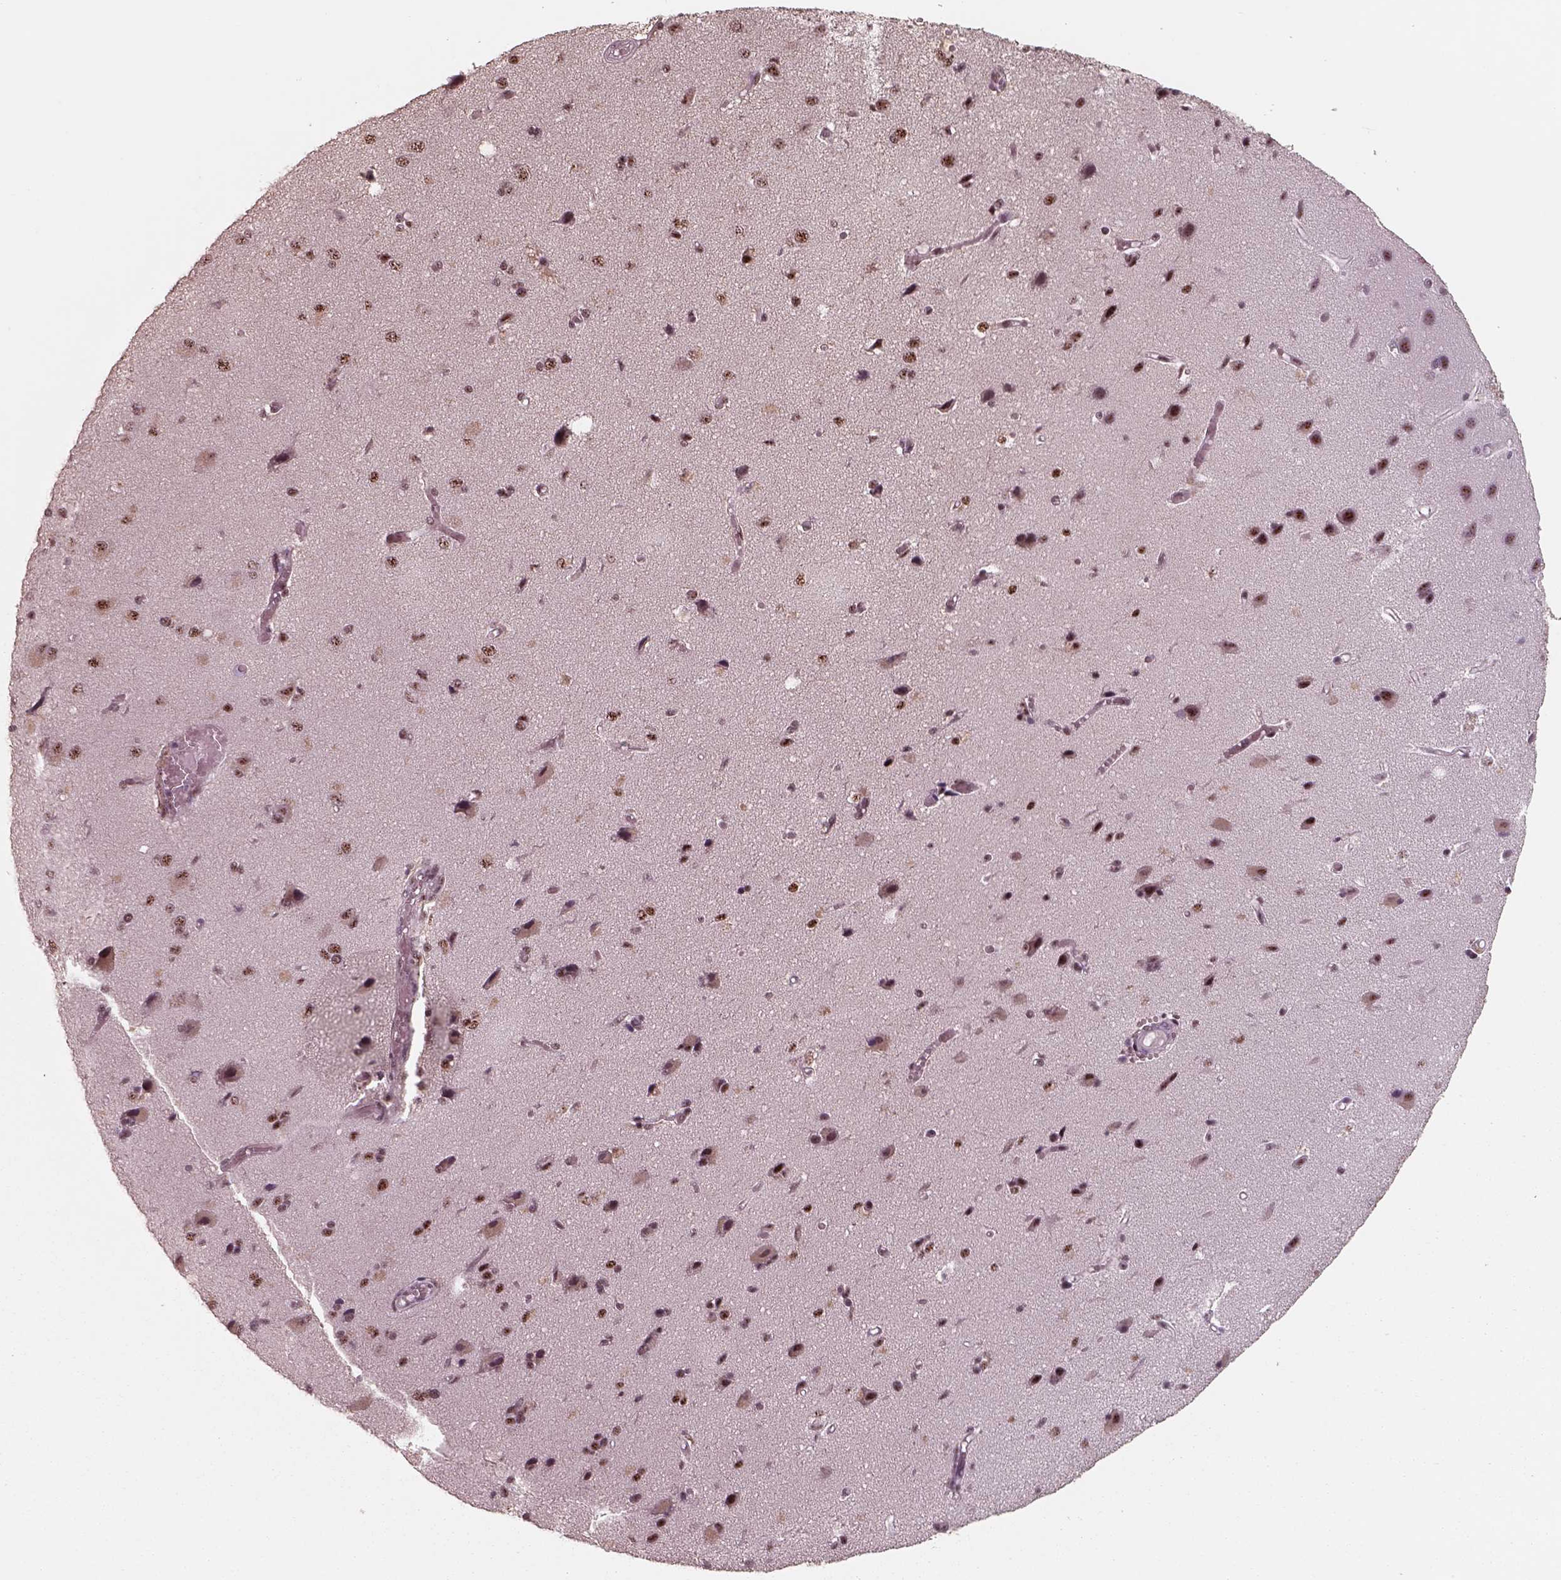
{"staining": {"intensity": "strong", "quantity": ">75%", "location": "nuclear"}, "tissue": "cerebral cortex", "cell_type": "Endothelial cells", "image_type": "normal", "snomed": [{"axis": "morphology", "description": "Normal tissue, NOS"}, {"axis": "morphology", "description": "Glioma, malignant, High grade"}, {"axis": "topography", "description": "Cerebral cortex"}], "caption": "Benign cerebral cortex was stained to show a protein in brown. There is high levels of strong nuclear expression in approximately >75% of endothelial cells.", "gene": "ATXN7L3", "patient": {"sex": "male", "age": 71}}